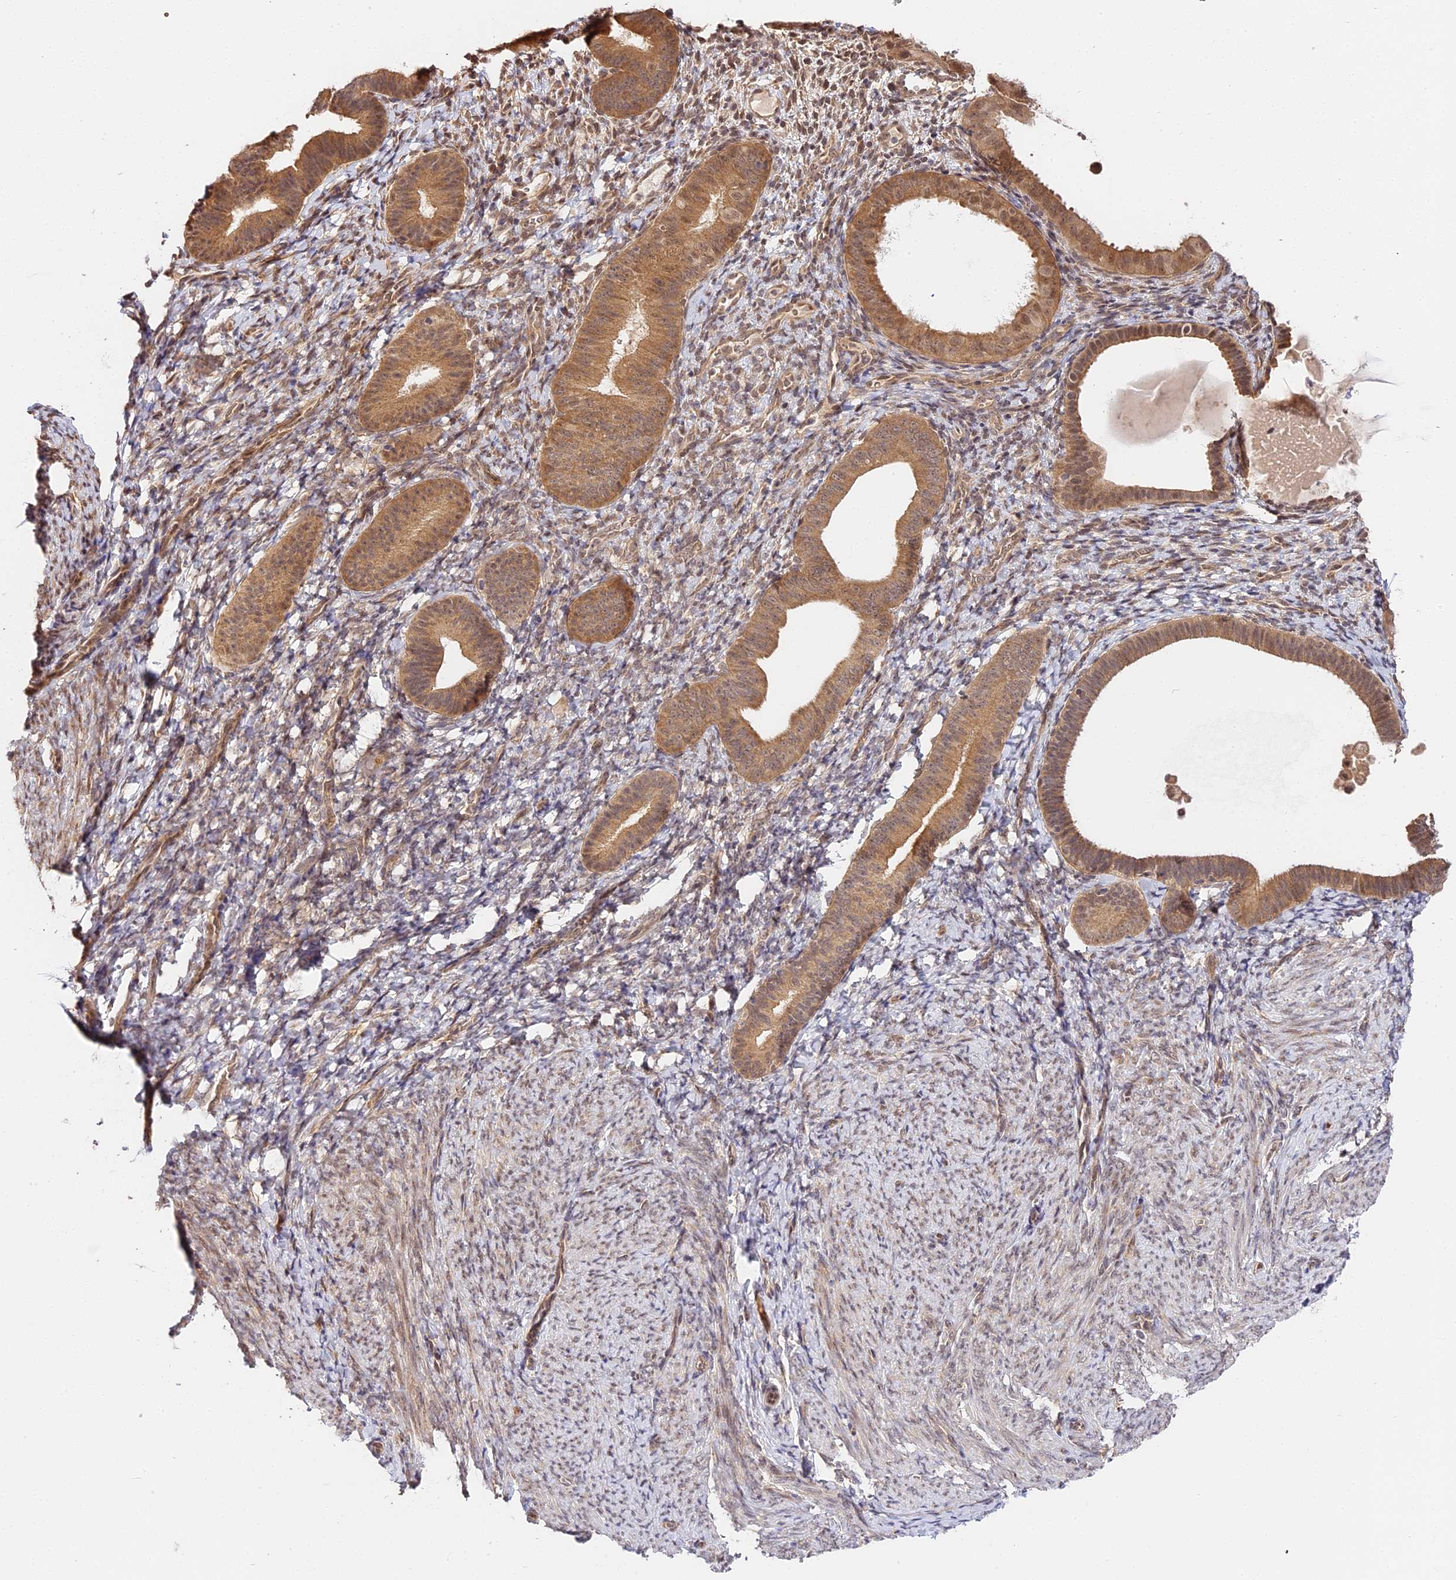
{"staining": {"intensity": "weak", "quantity": "25%-75%", "location": "cytoplasmic/membranous"}, "tissue": "endometrium", "cell_type": "Cells in endometrial stroma", "image_type": "normal", "snomed": [{"axis": "morphology", "description": "Normal tissue, NOS"}, {"axis": "topography", "description": "Endometrium"}], "caption": "Protein staining displays weak cytoplasmic/membranous staining in approximately 25%-75% of cells in endometrial stroma in unremarkable endometrium. The protein is stained brown, and the nuclei are stained in blue (DAB (3,3'-diaminobenzidine) IHC with brightfield microscopy, high magnification).", "gene": "IMPACT", "patient": {"sex": "female", "age": 65}}